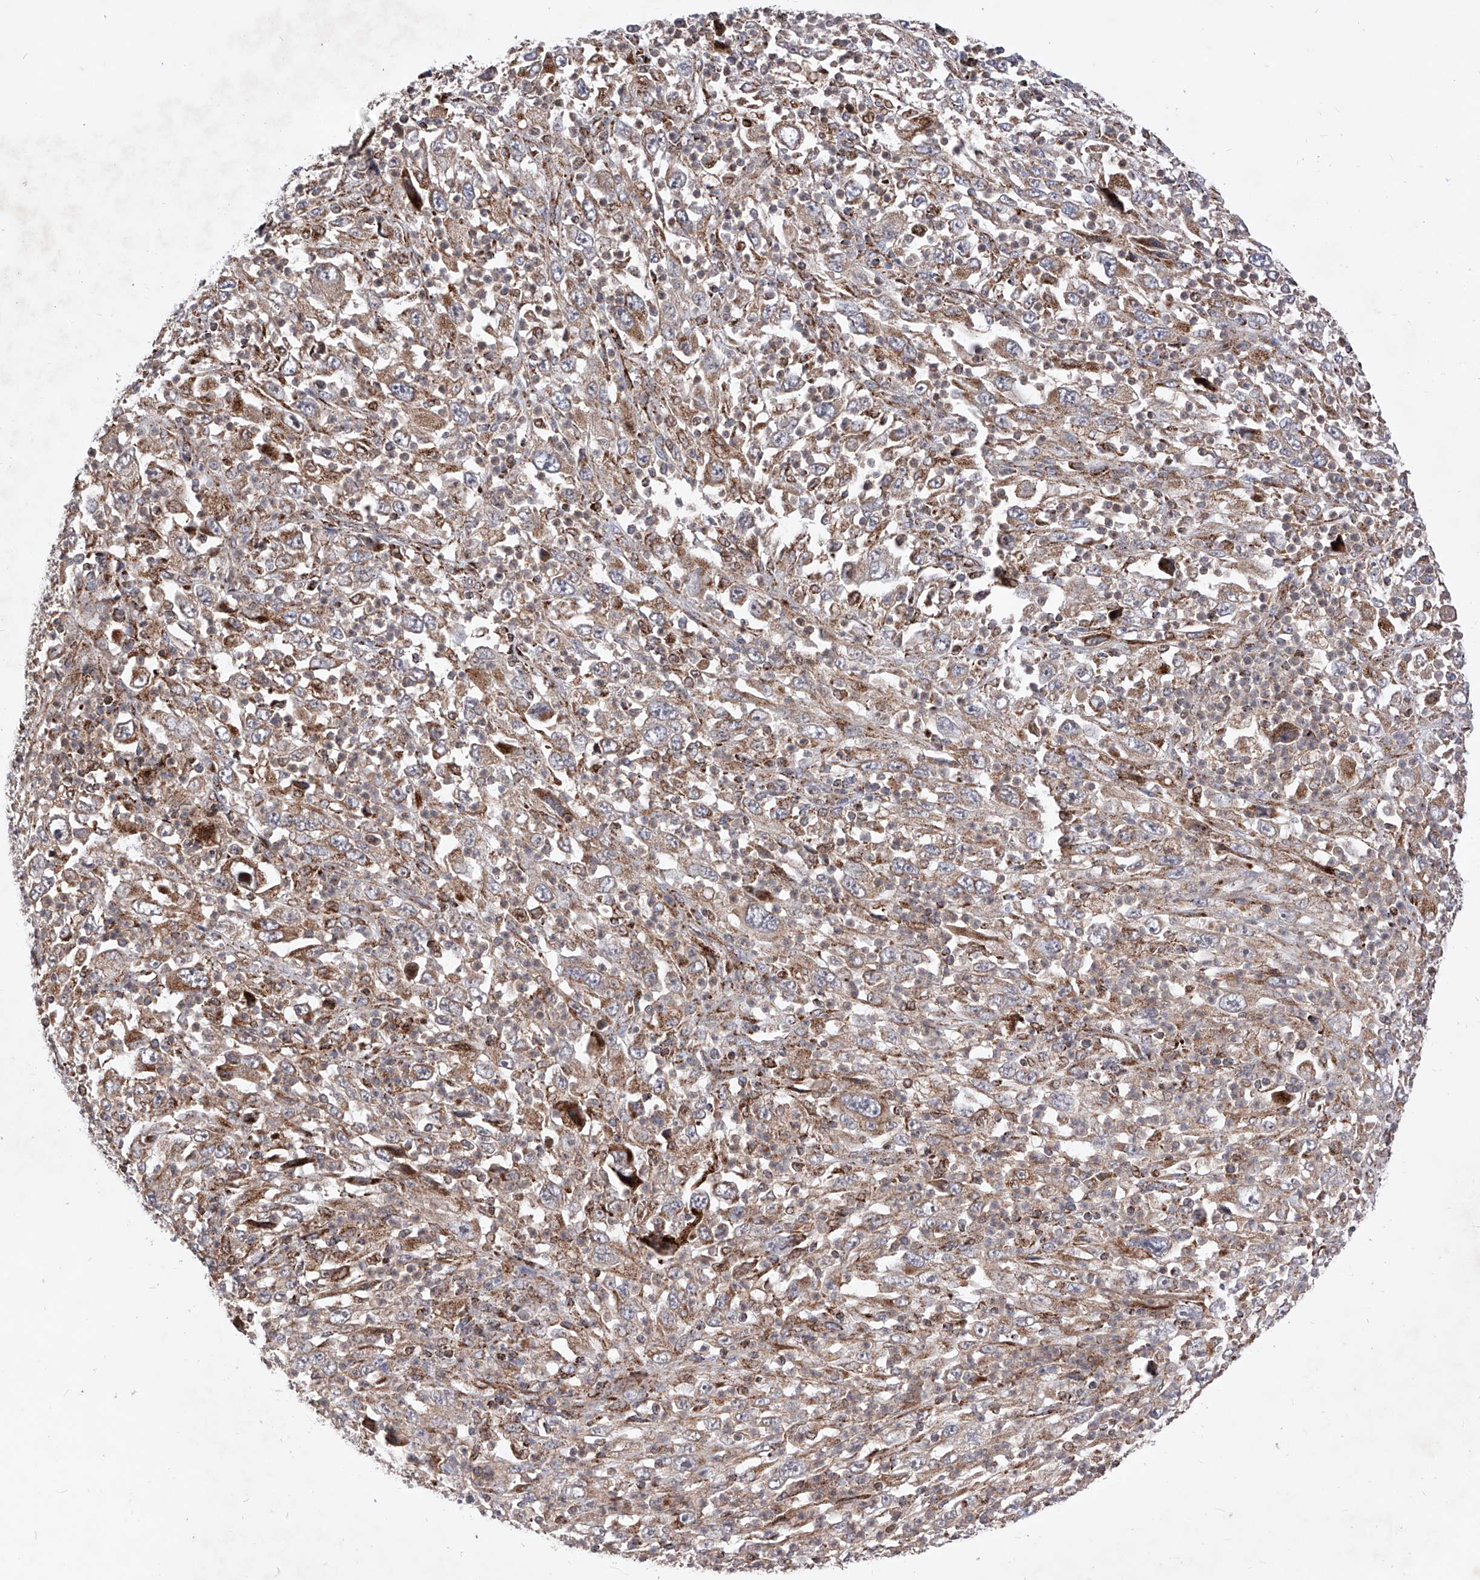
{"staining": {"intensity": "moderate", "quantity": ">75%", "location": "cytoplasmic/membranous"}, "tissue": "melanoma", "cell_type": "Tumor cells", "image_type": "cancer", "snomed": [{"axis": "morphology", "description": "Malignant melanoma, Metastatic site"}, {"axis": "topography", "description": "Skin"}], "caption": "Immunohistochemical staining of malignant melanoma (metastatic site) reveals moderate cytoplasmic/membranous protein positivity in about >75% of tumor cells.", "gene": "SEMA6A", "patient": {"sex": "female", "age": 56}}